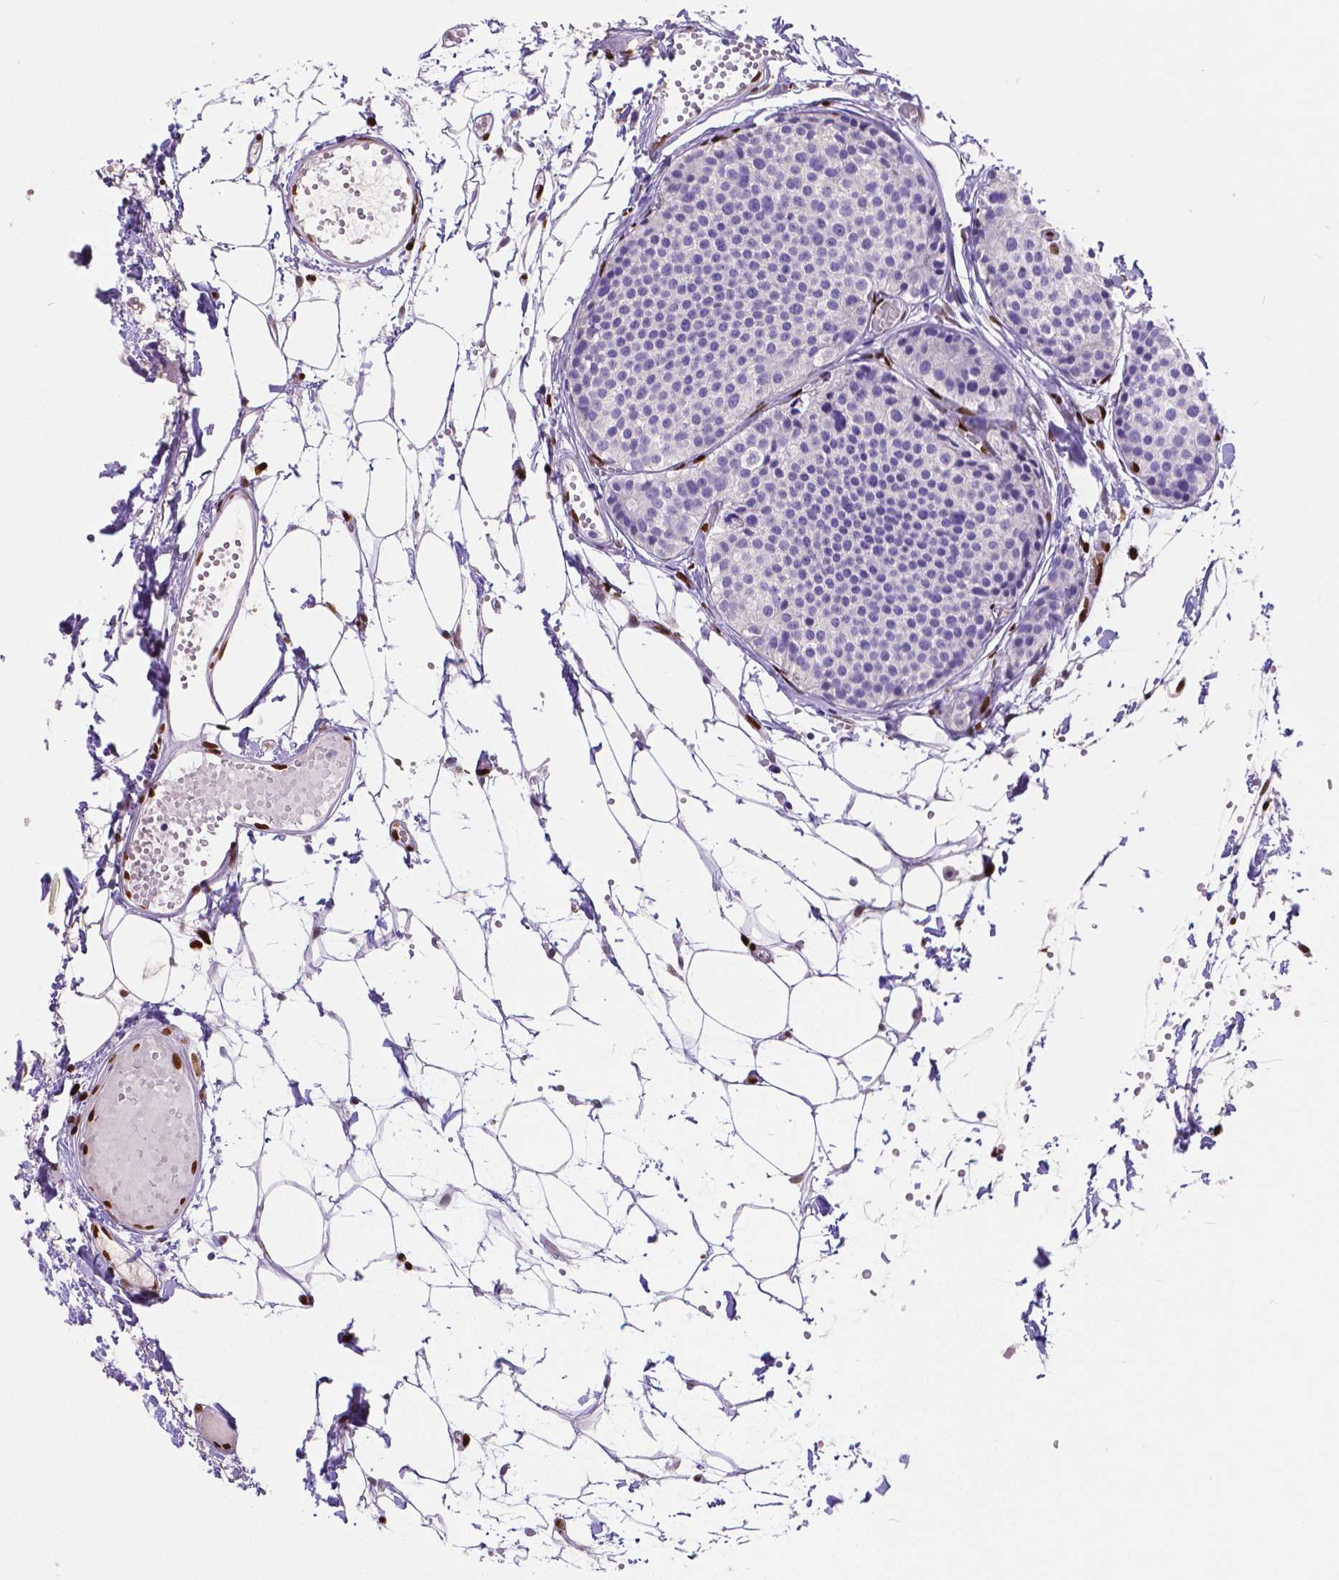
{"staining": {"intensity": "negative", "quantity": "none", "location": "none"}, "tissue": "carcinoid", "cell_type": "Tumor cells", "image_type": "cancer", "snomed": [{"axis": "morphology", "description": "Carcinoid, malignant, NOS"}, {"axis": "topography", "description": "Small intestine"}], "caption": "IHC micrograph of neoplastic tissue: malignant carcinoid stained with DAB (3,3'-diaminobenzidine) demonstrates no significant protein expression in tumor cells.", "gene": "MEF2C", "patient": {"sex": "female", "age": 65}}